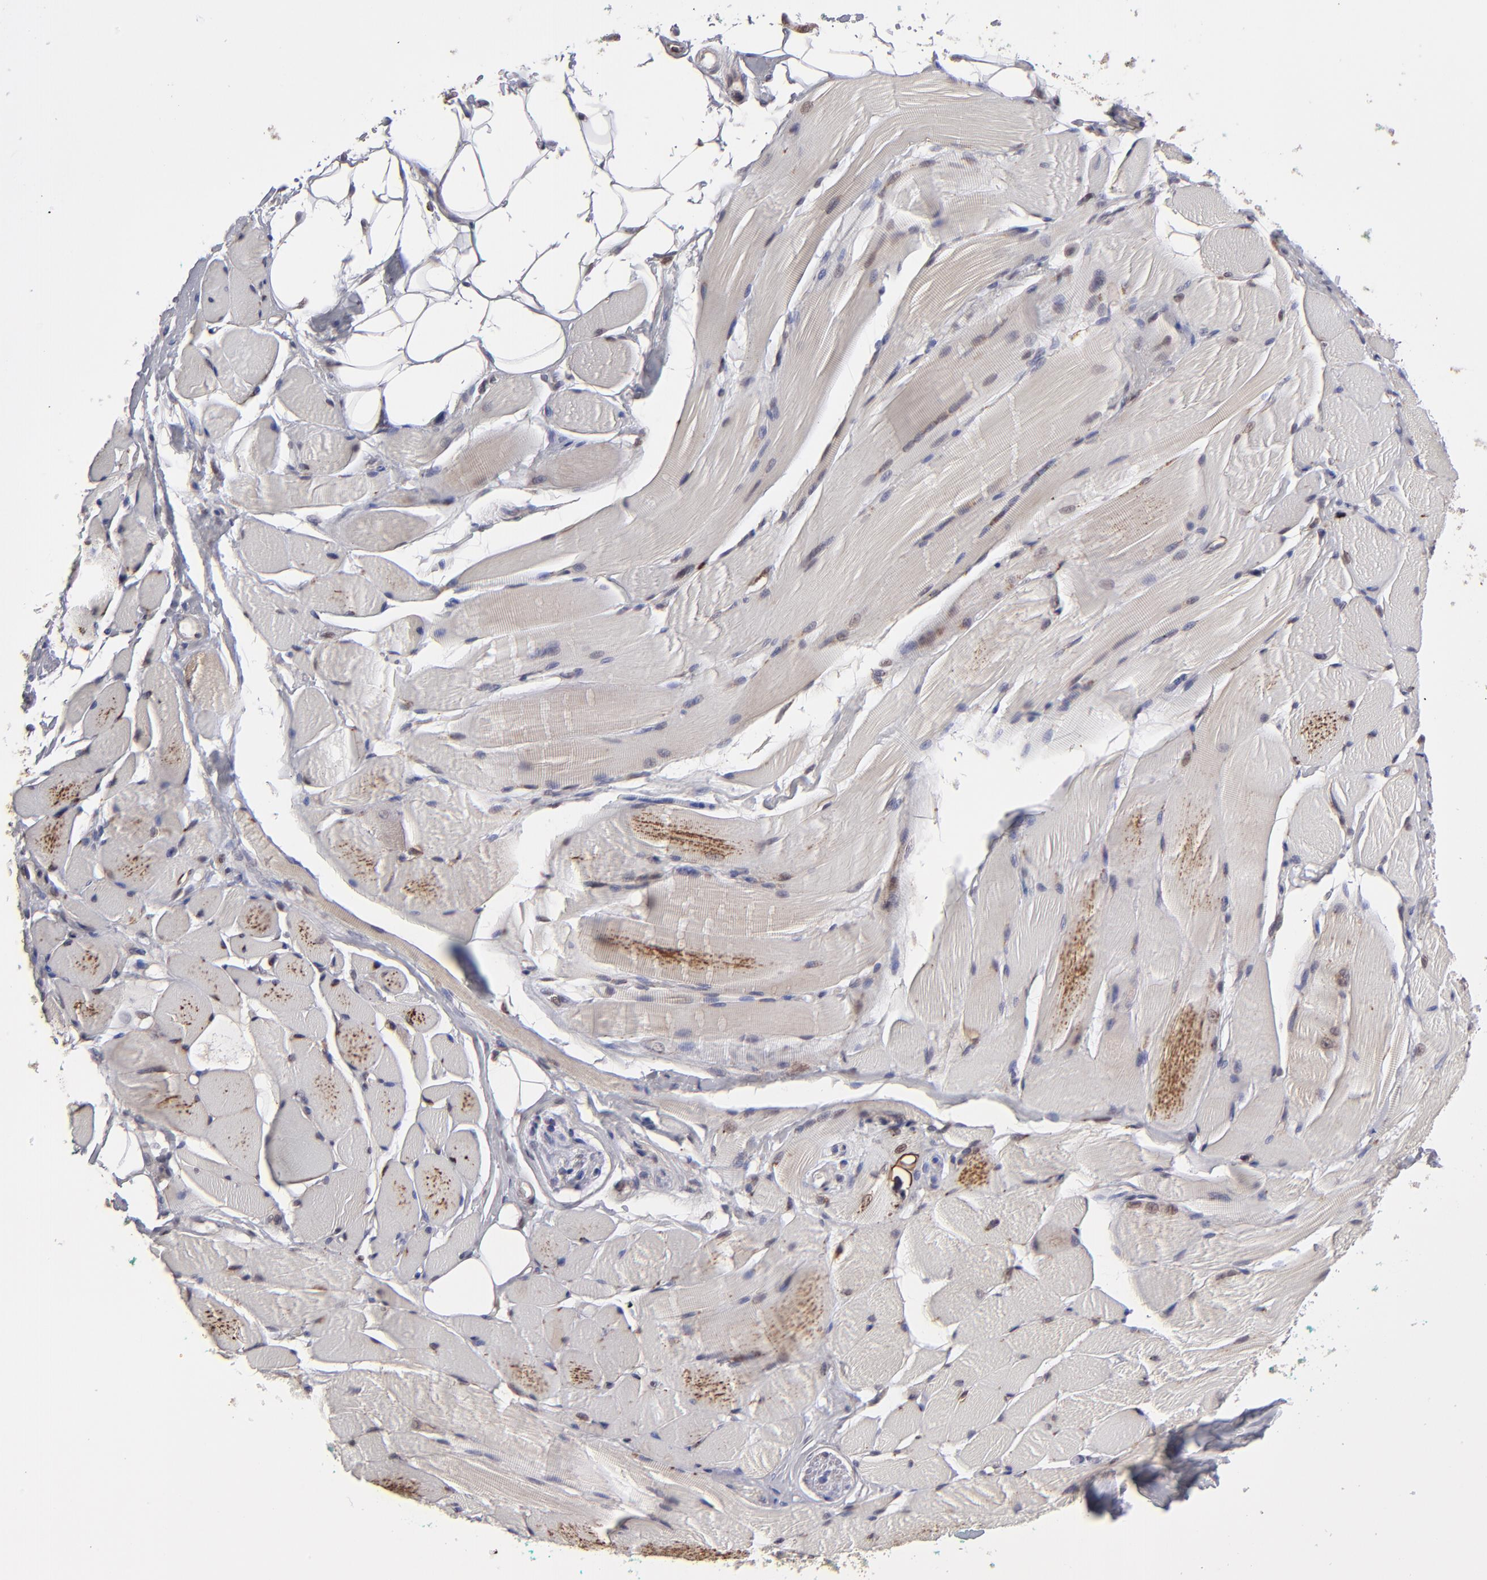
{"staining": {"intensity": "moderate", "quantity": "<25%", "location": "cytoplasmic/membranous,nuclear"}, "tissue": "skeletal muscle", "cell_type": "Myocytes", "image_type": "normal", "snomed": [{"axis": "morphology", "description": "Normal tissue, NOS"}, {"axis": "topography", "description": "Skeletal muscle"}, {"axis": "topography", "description": "Peripheral nerve tissue"}], "caption": "Myocytes reveal low levels of moderate cytoplasmic/membranous,nuclear staining in approximately <25% of cells in benign skeletal muscle.", "gene": "SLC15A1", "patient": {"sex": "female", "age": 84}}